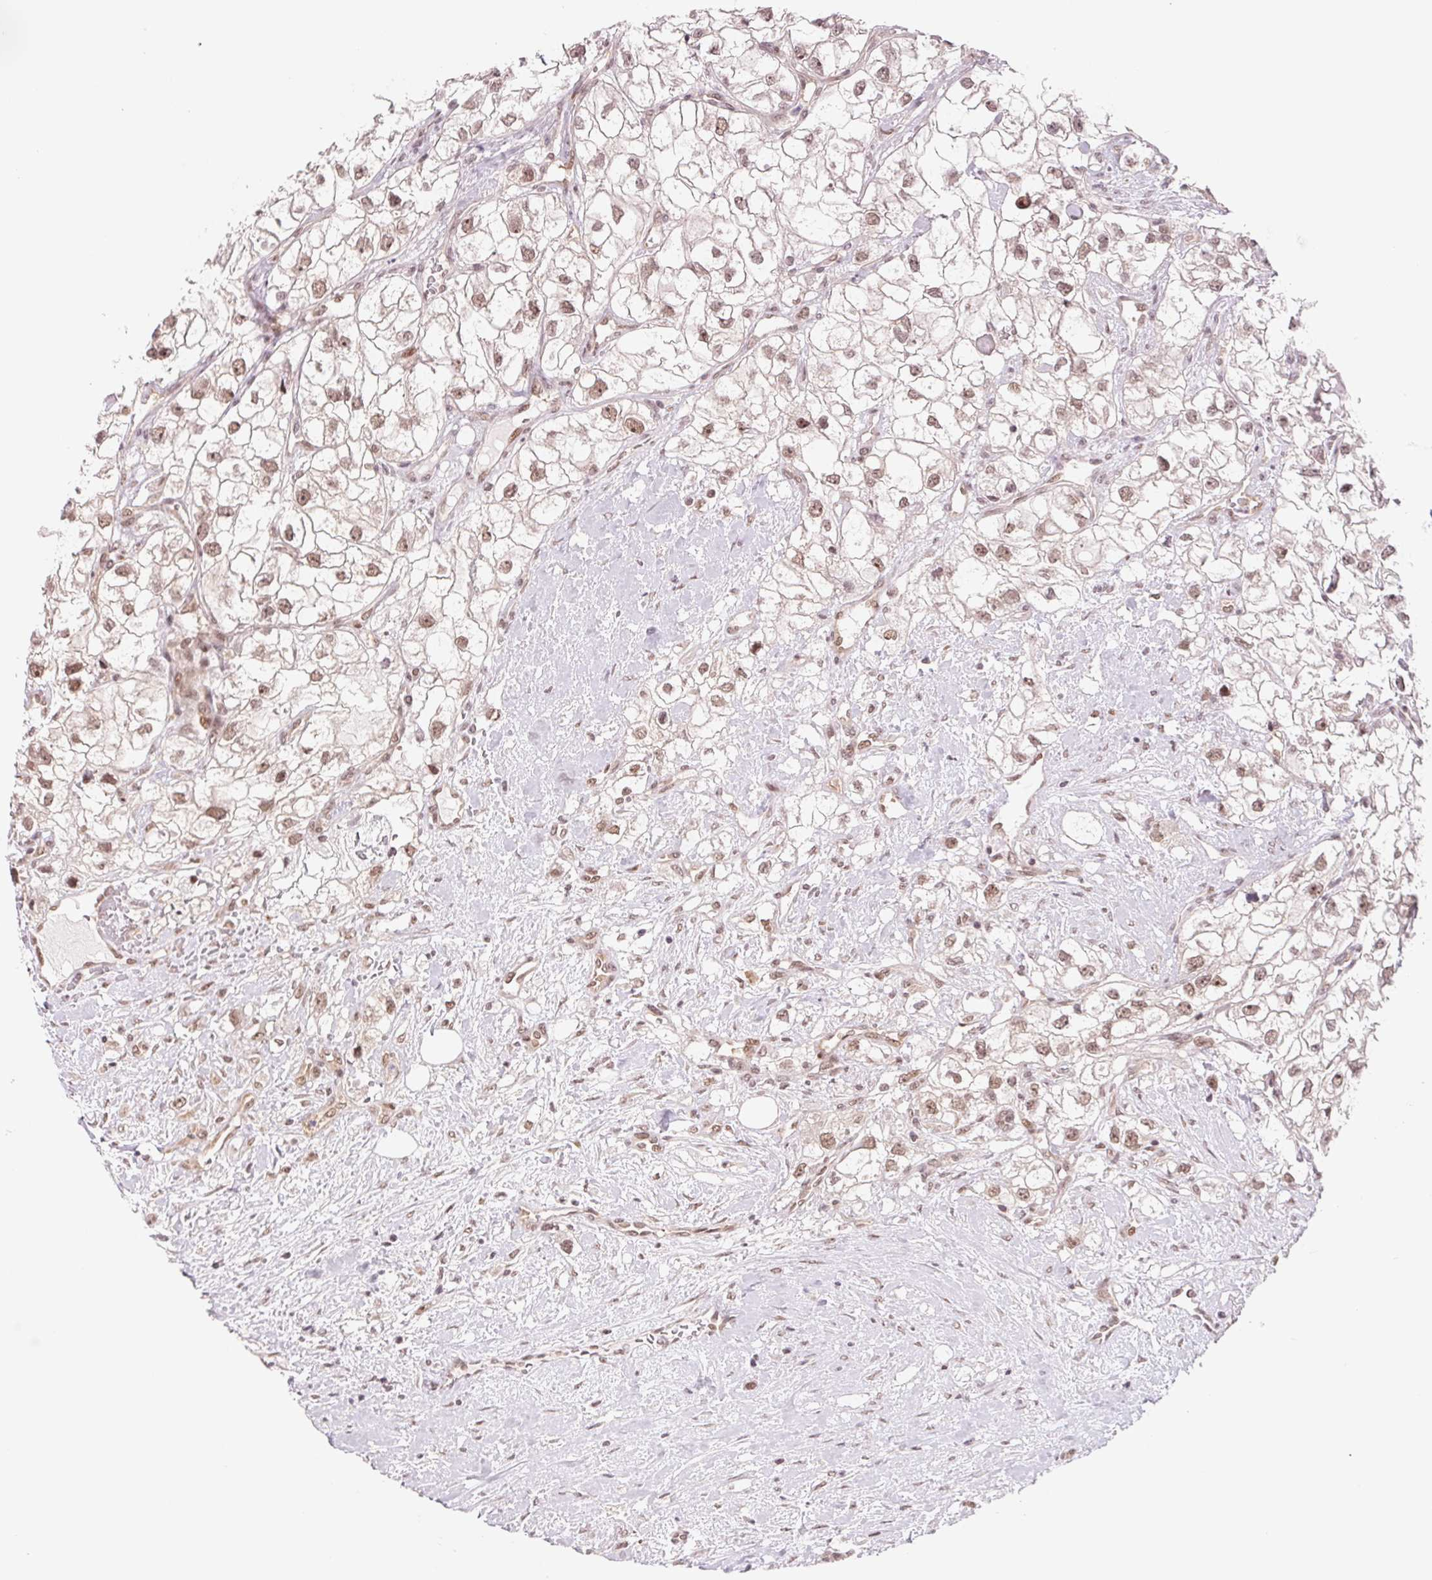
{"staining": {"intensity": "weak", "quantity": ">75%", "location": "nuclear"}, "tissue": "renal cancer", "cell_type": "Tumor cells", "image_type": "cancer", "snomed": [{"axis": "morphology", "description": "Adenocarcinoma, NOS"}, {"axis": "topography", "description": "Kidney"}], "caption": "This is an image of immunohistochemistry staining of adenocarcinoma (renal), which shows weak expression in the nuclear of tumor cells.", "gene": "DNAJB6", "patient": {"sex": "male", "age": 59}}